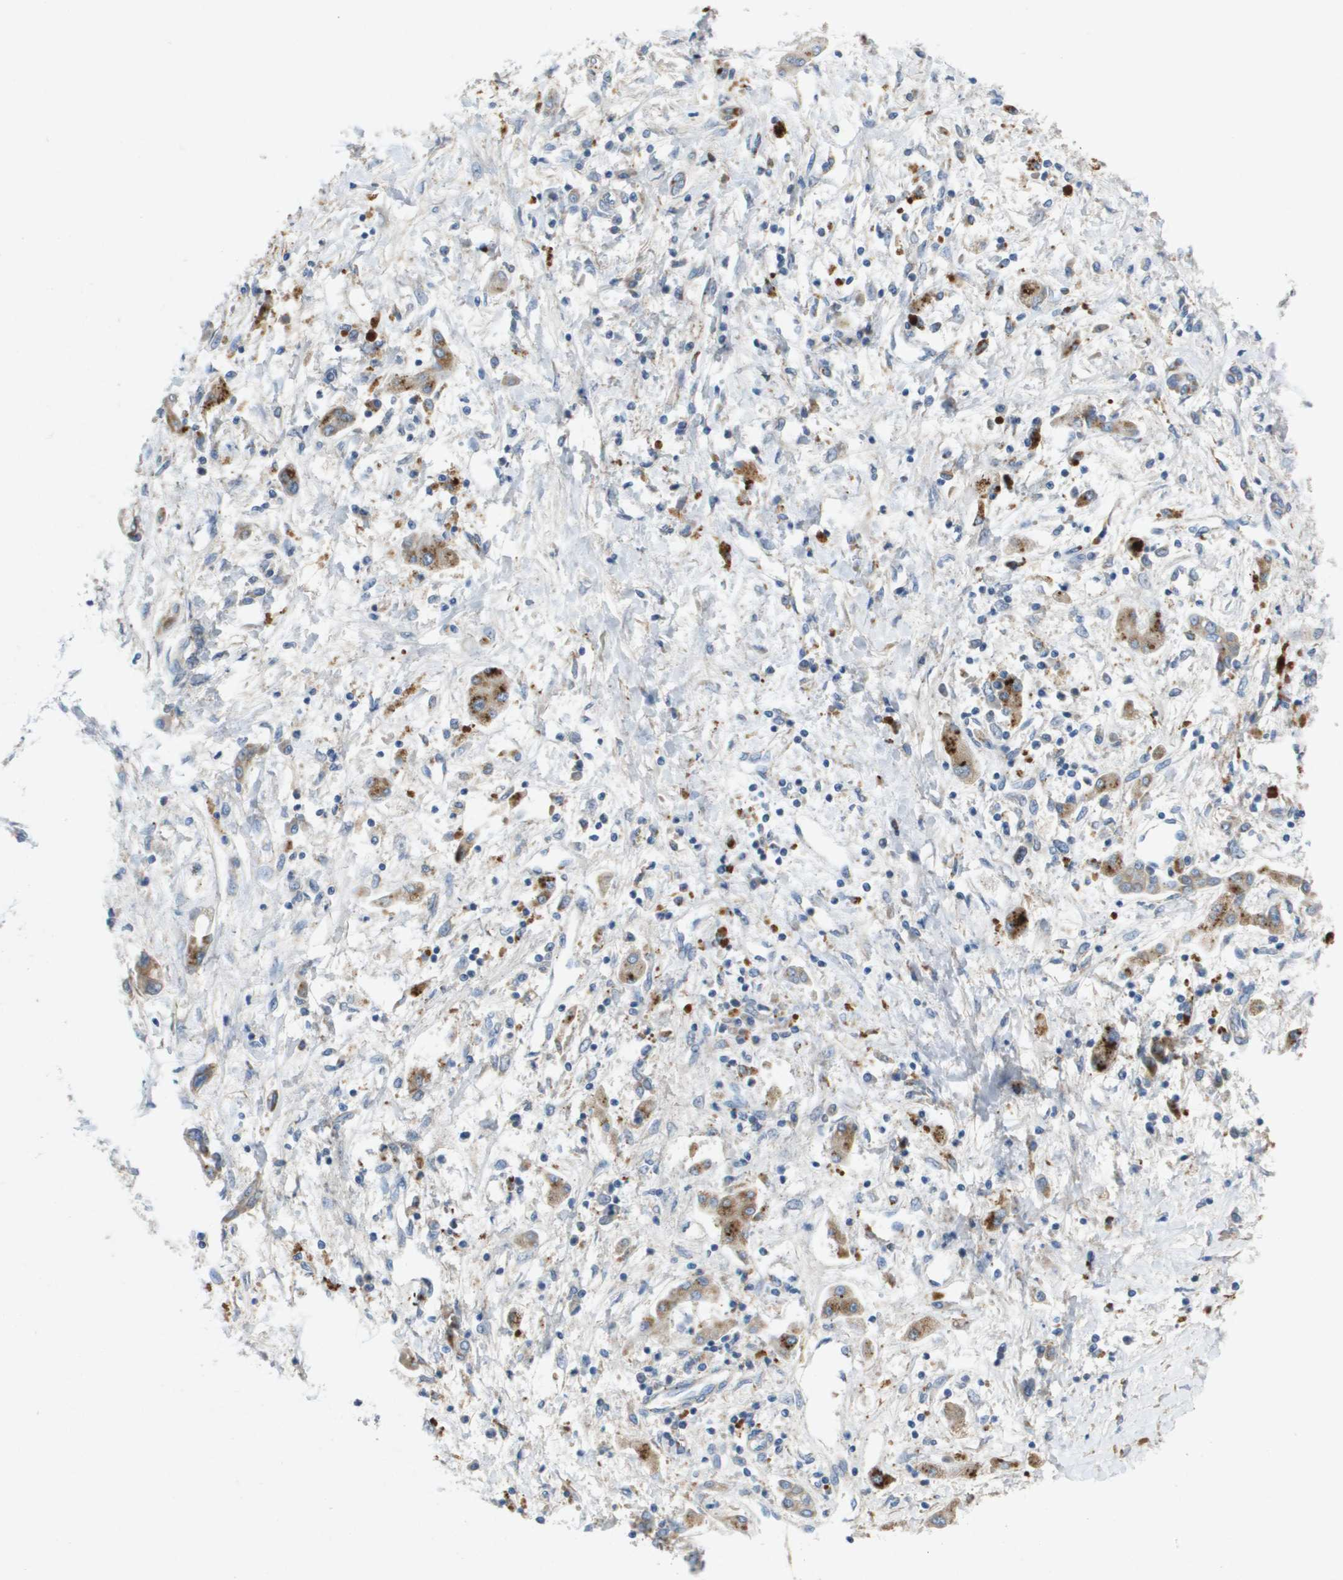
{"staining": {"intensity": "moderate", "quantity": ">75%", "location": "cytoplasmic/membranous"}, "tissue": "liver cancer", "cell_type": "Tumor cells", "image_type": "cancer", "snomed": [{"axis": "morphology", "description": "Cholangiocarcinoma"}, {"axis": "topography", "description": "Liver"}], "caption": "This is an image of IHC staining of cholangiocarcinoma (liver), which shows moderate positivity in the cytoplasmic/membranous of tumor cells.", "gene": "B3GNT5", "patient": {"sex": "male", "age": 50}}